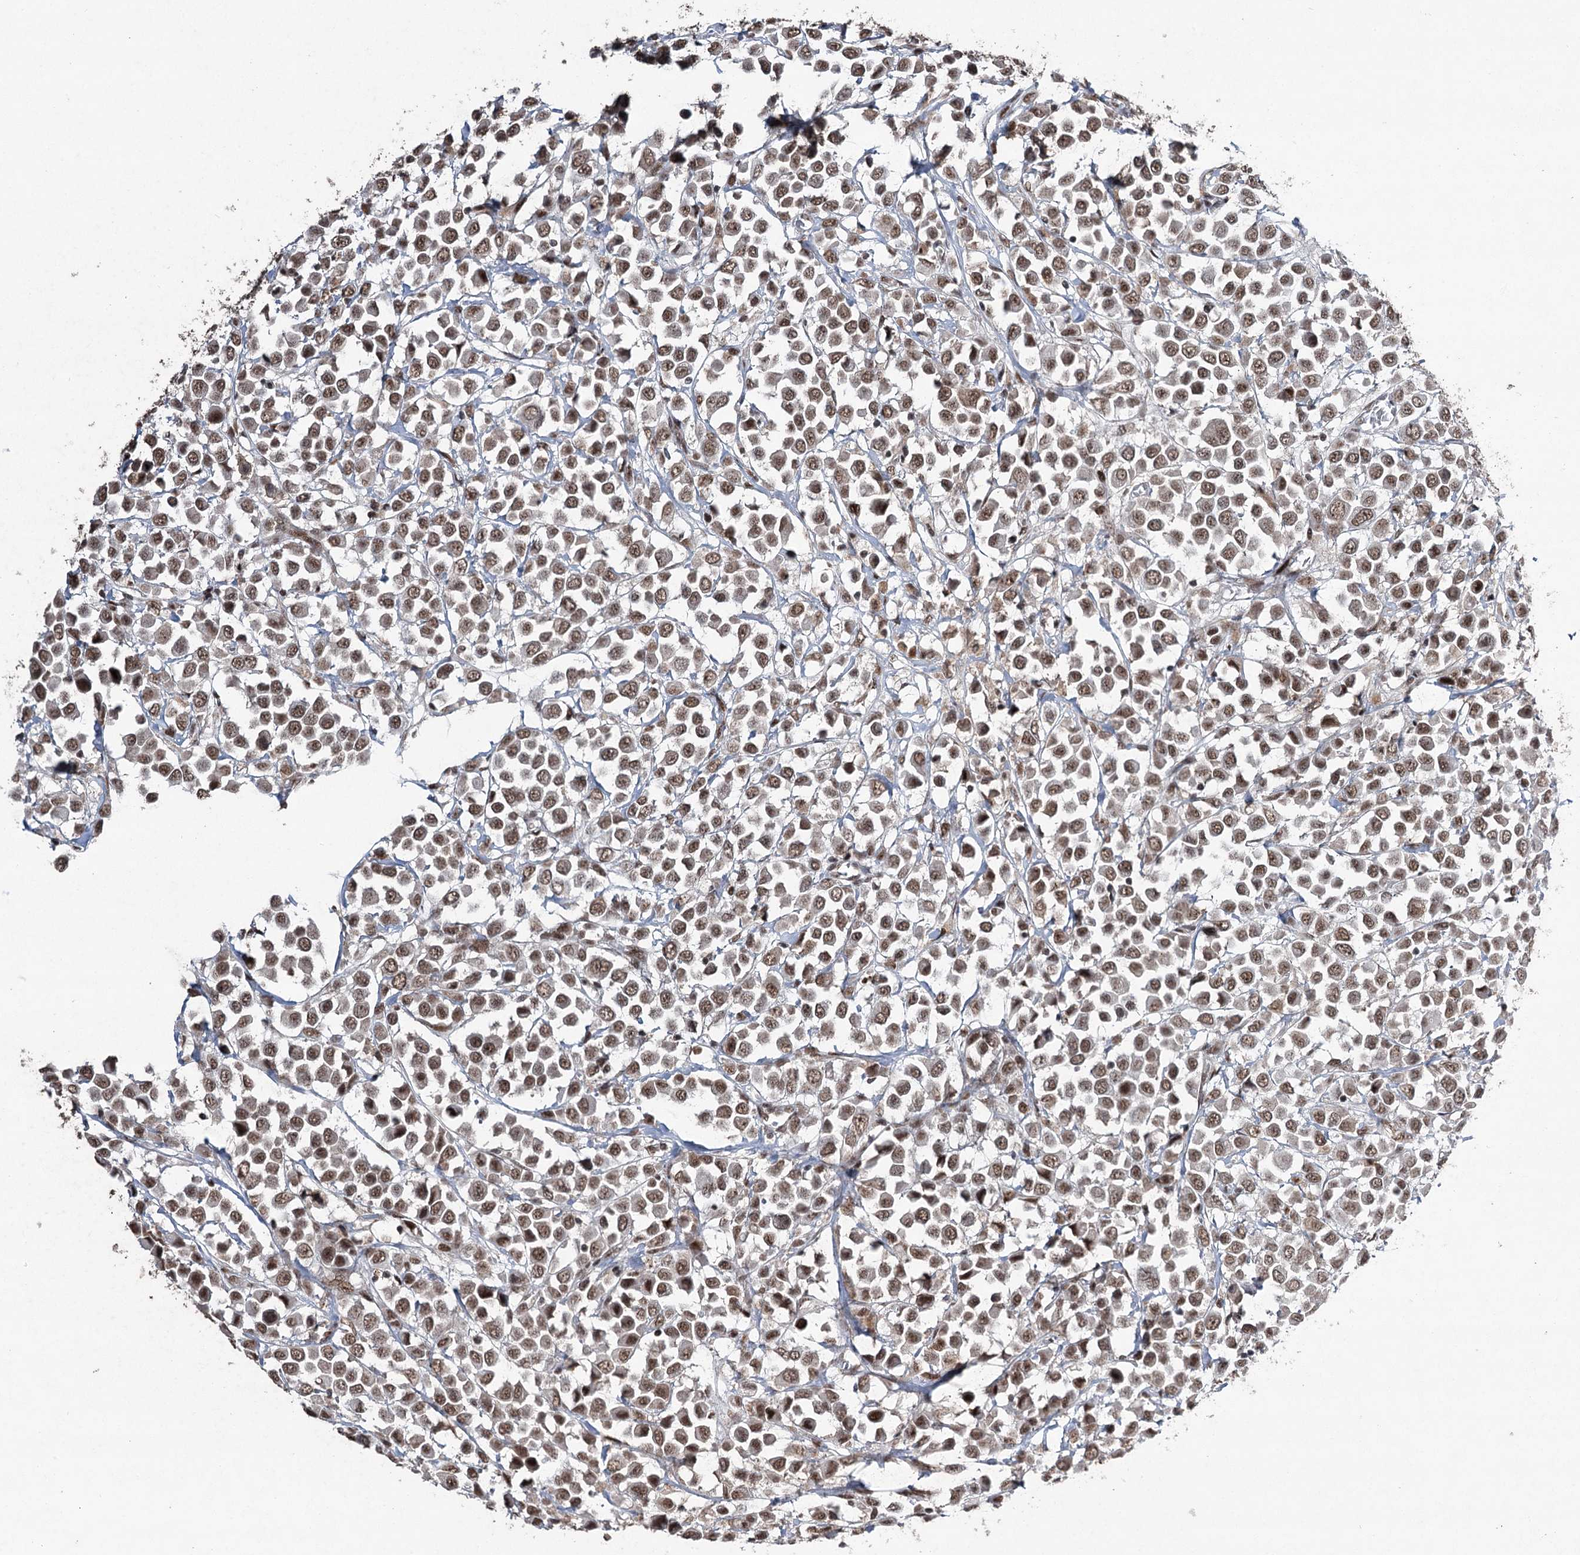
{"staining": {"intensity": "moderate", "quantity": ">75%", "location": "nuclear"}, "tissue": "breast cancer", "cell_type": "Tumor cells", "image_type": "cancer", "snomed": [{"axis": "morphology", "description": "Duct carcinoma"}, {"axis": "topography", "description": "Breast"}], "caption": "The image exhibits a brown stain indicating the presence of a protein in the nuclear of tumor cells in breast cancer.", "gene": "PDCD4", "patient": {"sex": "female", "age": 61}}